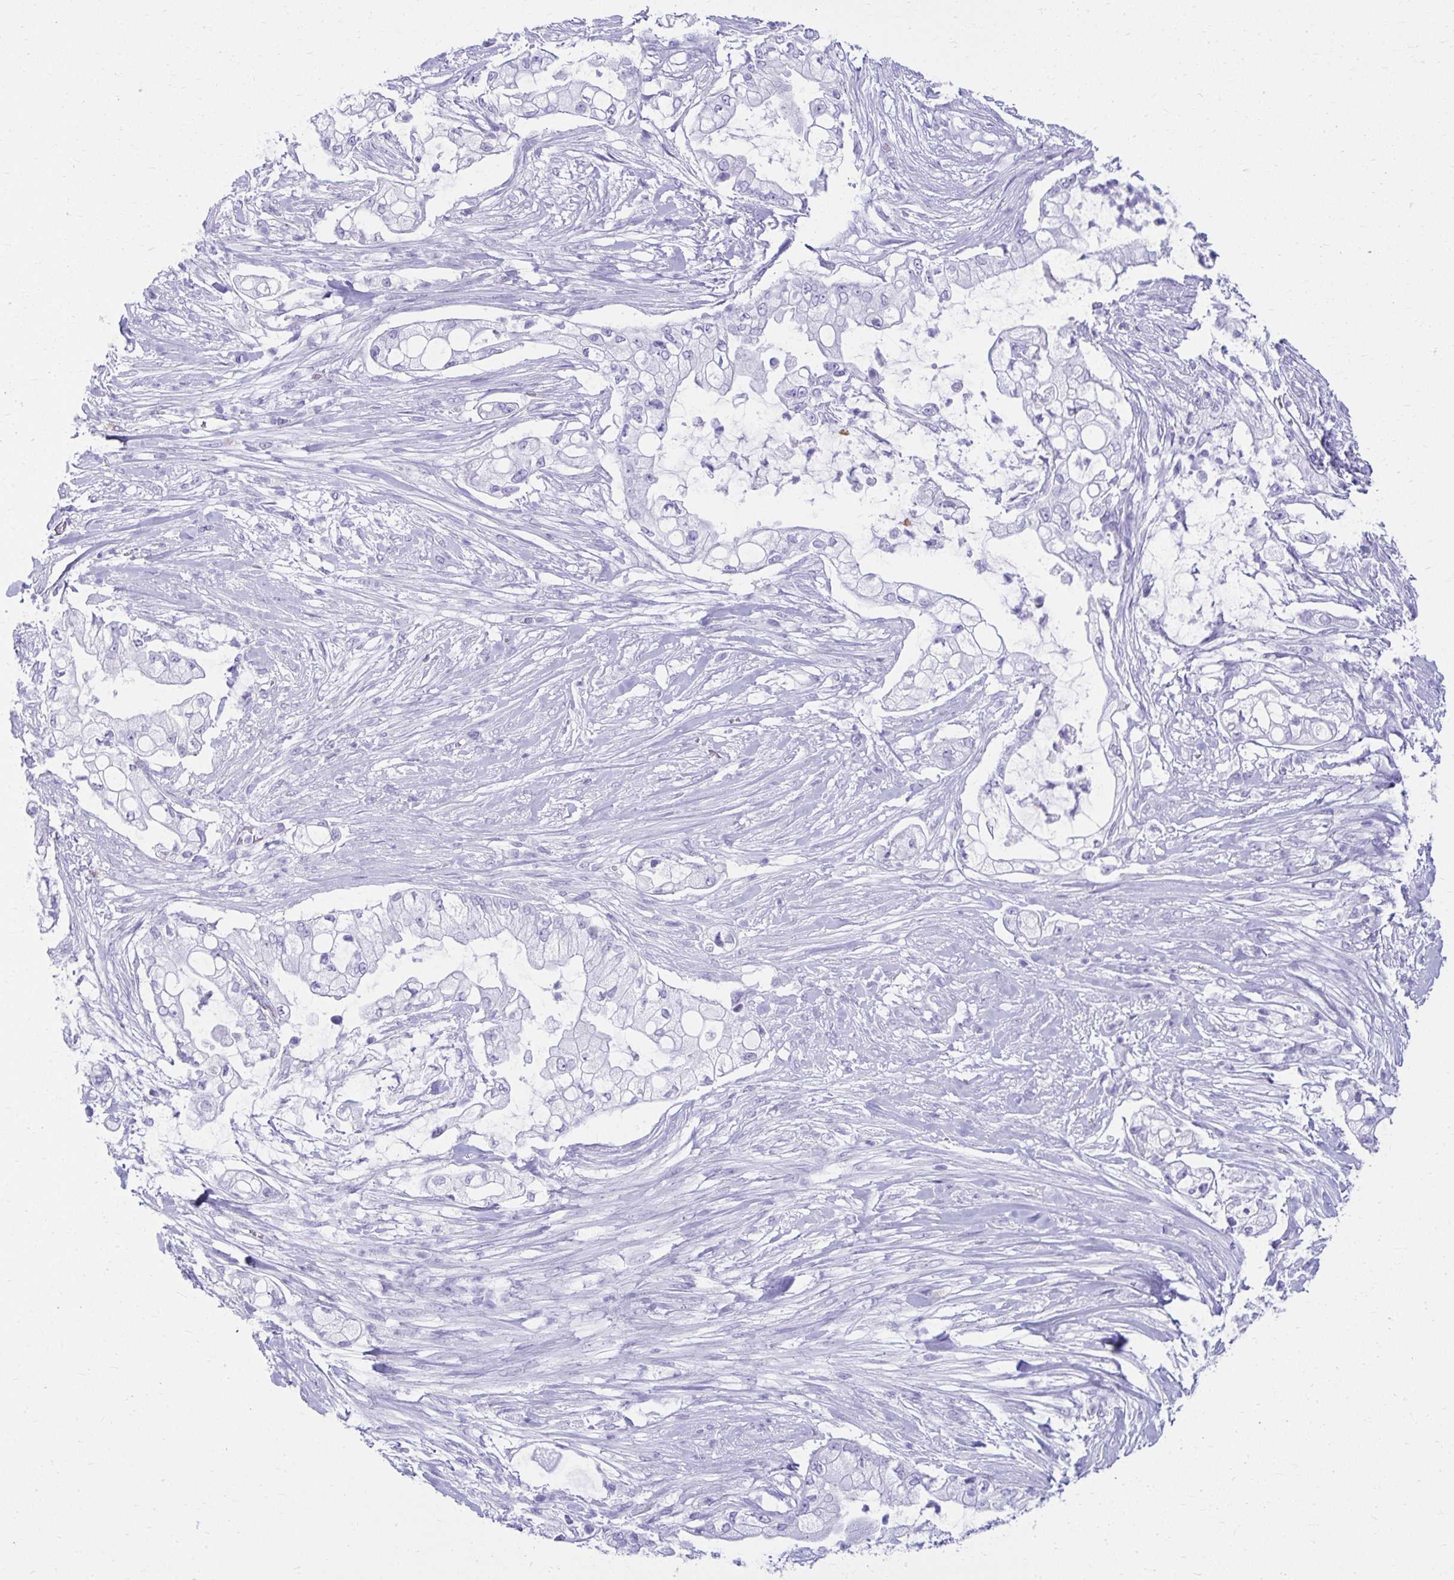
{"staining": {"intensity": "negative", "quantity": "none", "location": "none"}, "tissue": "pancreatic cancer", "cell_type": "Tumor cells", "image_type": "cancer", "snomed": [{"axis": "morphology", "description": "Adenocarcinoma, NOS"}, {"axis": "topography", "description": "Pancreas"}], "caption": "This is an immunohistochemistry histopathology image of human adenocarcinoma (pancreatic). There is no positivity in tumor cells.", "gene": "ATP4B", "patient": {"sex": "female", "age": 69}}